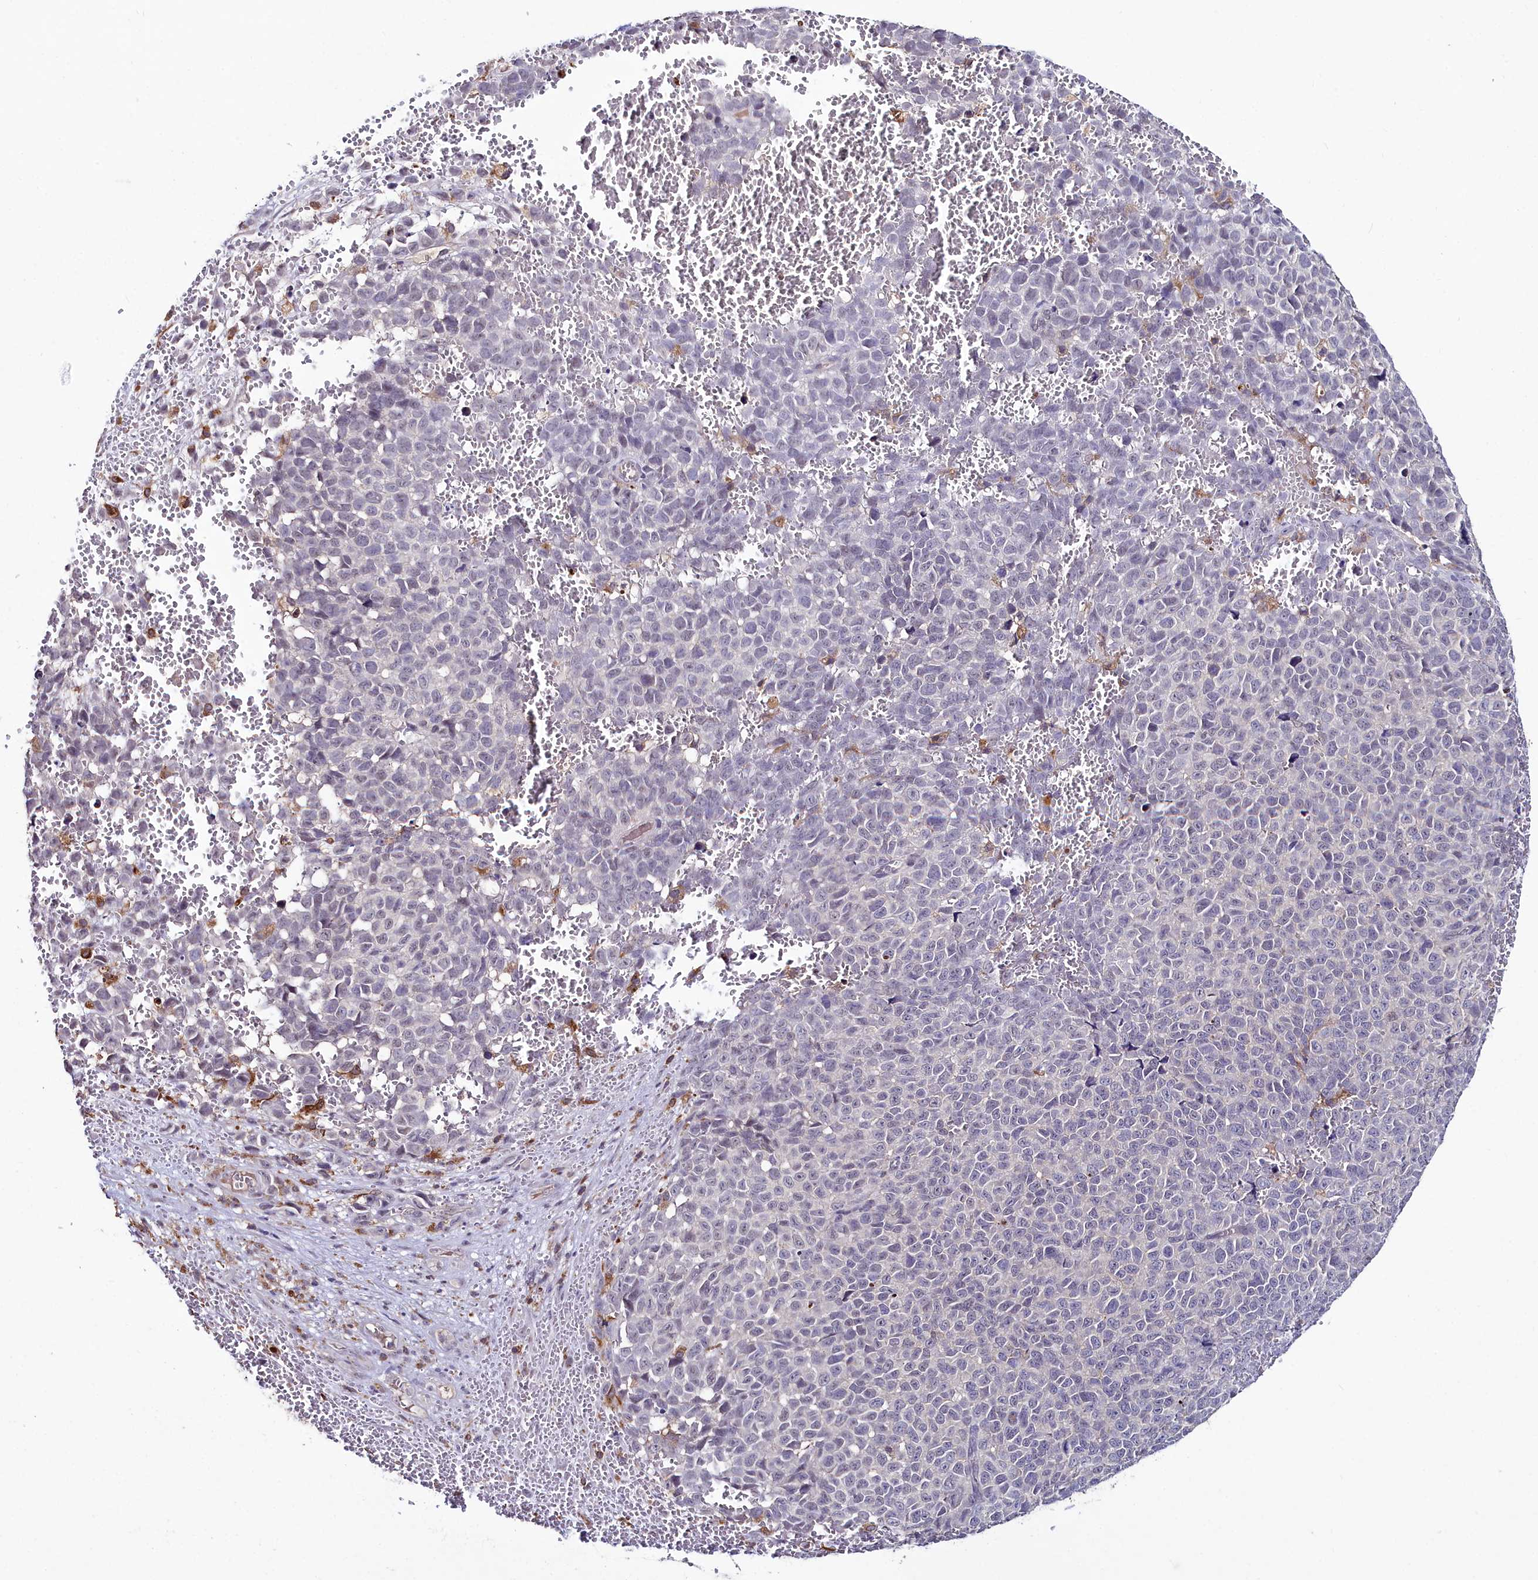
{"staining": {"intensity": "negative", "quantity": "none", "location": "none"}, "tissue": "melanoma", "cell_type": "Tumor cells", "image_type": "cancer", "snomed": [{"axis": "morphology", "description": "Malignant melanoma, NOS"}, {"axis": "topography", "description": "Nose, NOS"}], "caption": "A photomicrograph of melanoma stained for a protein demonstrates no brown staining in tumor cells.", "gene": "AMBRA1", "patient": {"sex": "female", "age": 48}}